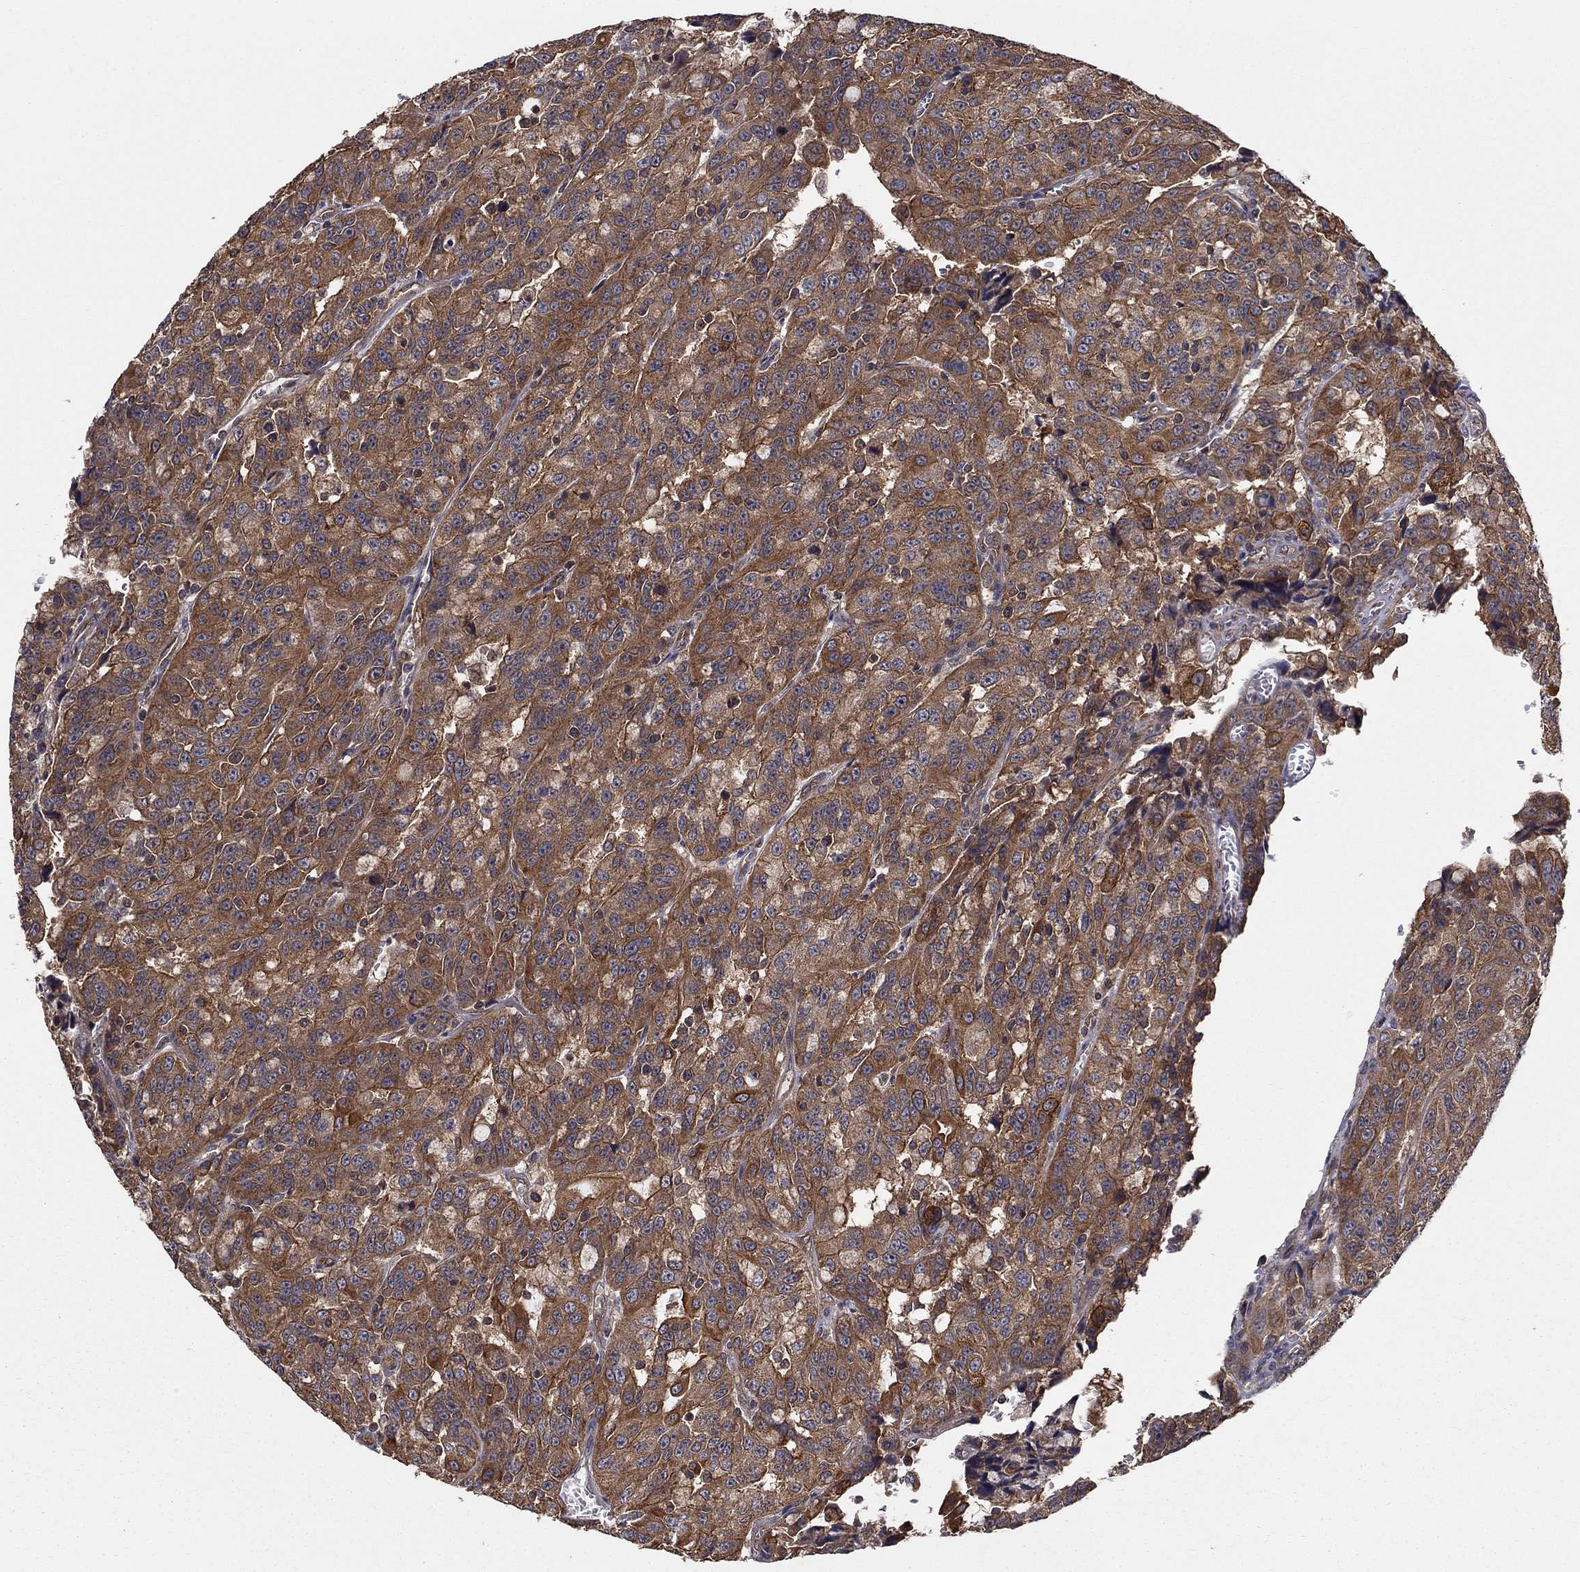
{"staining": {"intensity": "strong", "quantity": "25%-75%", "location": "cytoplasmic/membranous"}, "tissue": "urothelial cancer", "cell_type": "Tumor cells", "image_type": "cancer", "snomed": [{"axis": "morphology", "description": "Urothelial carcinoma, NOS"}, {"axis": "morphology", "description": "Urothelial carcinoma, High grade"}, {"axis": "topography", "description": "Urinary bladder"}], "caption": "Tumor cells exhibit high levels of strong cytoplasmic/membranous positivity in approximately 25%-75% of cells in transitional cell carcinoma.", "gene": "BMERB1", "patient": {"sex": "female", "age": 73}}